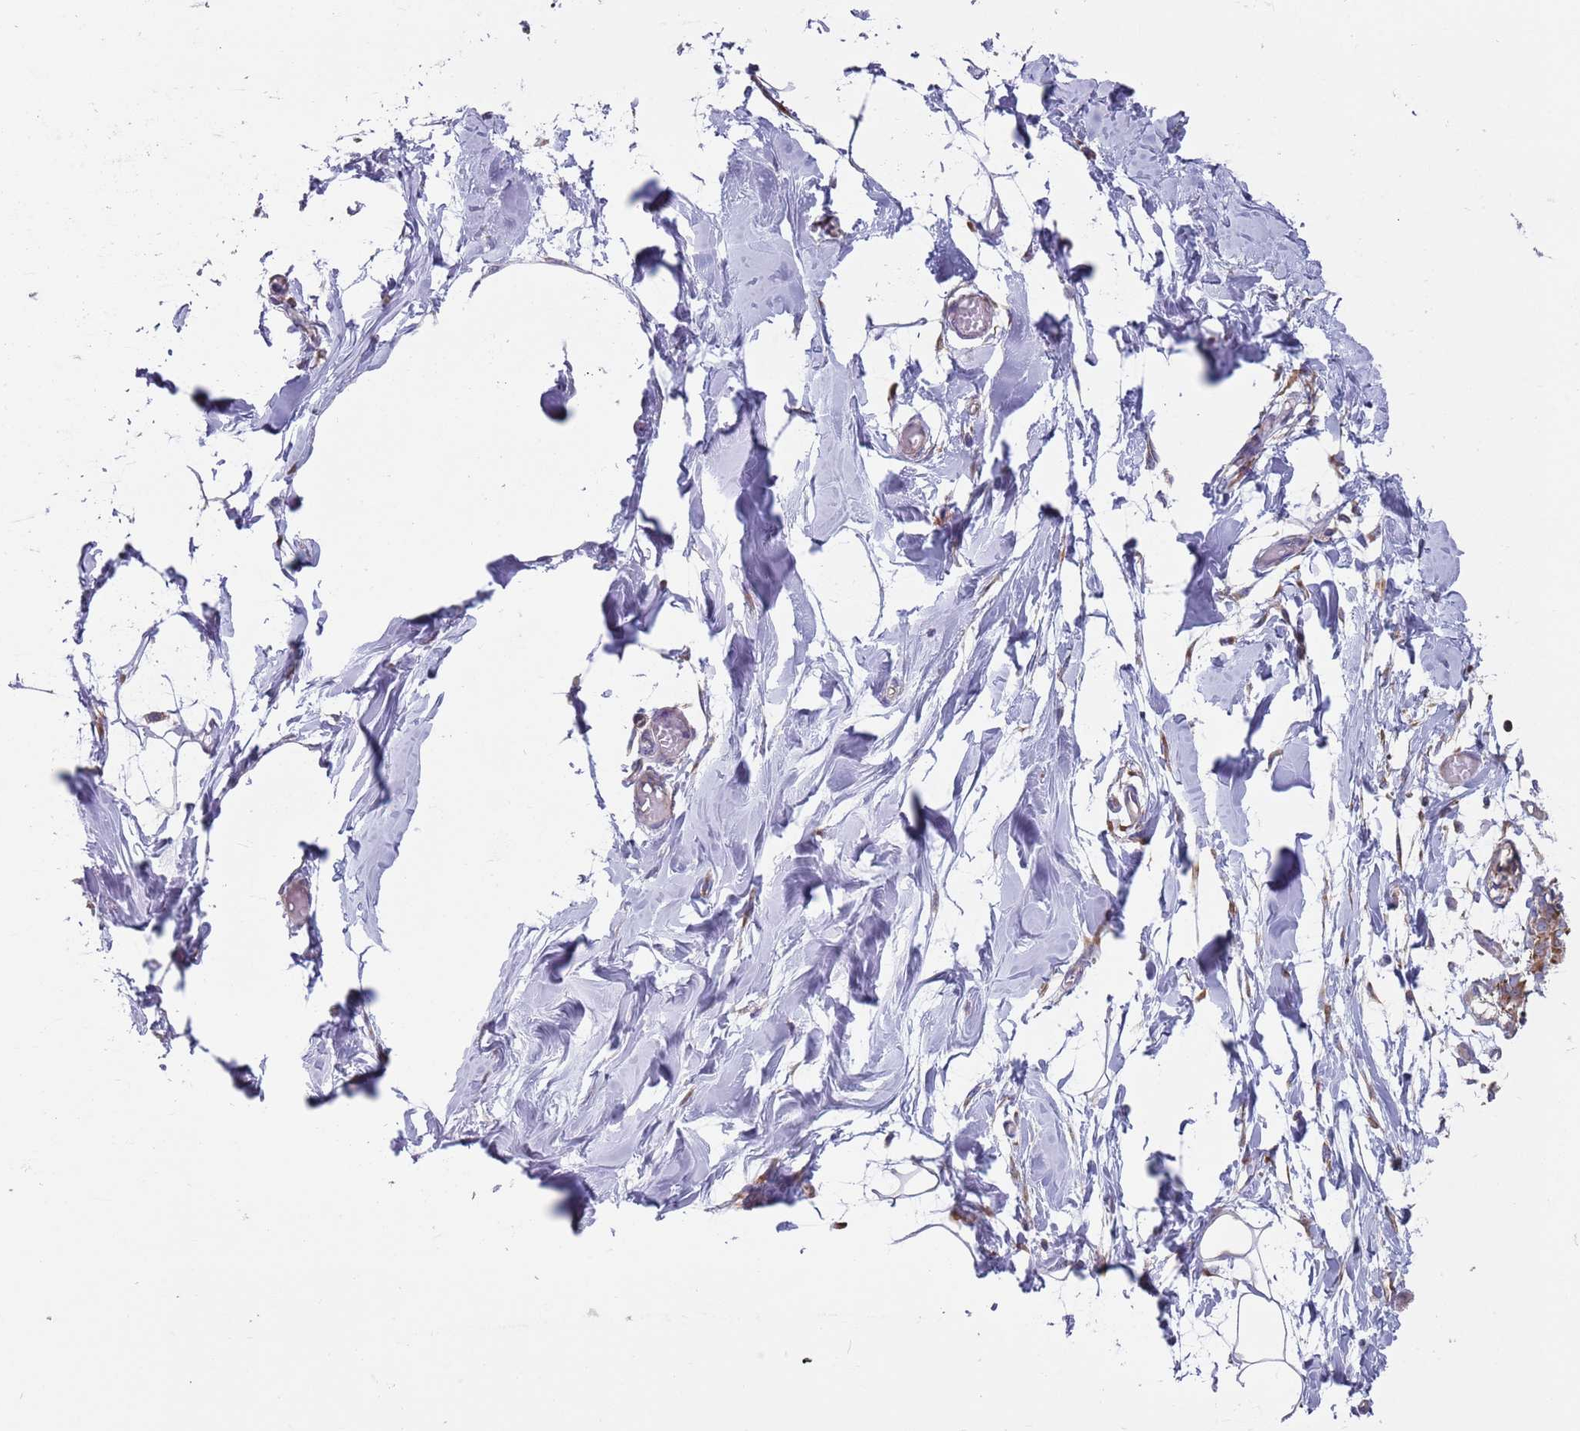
{"staining": {"intensity": "negative", "quantity": "none", "location": "none"}, "tissue": "breast", "cell_type": "Adipocytes", "image_type": "normal", "snomed": [{"axis": "morphology", "description": "Normal tissue, NOS"}, {"axis": "topography", "description": "Breast"}], "caption": "IHC of benign breast exhibits no expression in adipocytes.", "gene": "RPL17", "patient": {"sex": "female", "age": 27}}